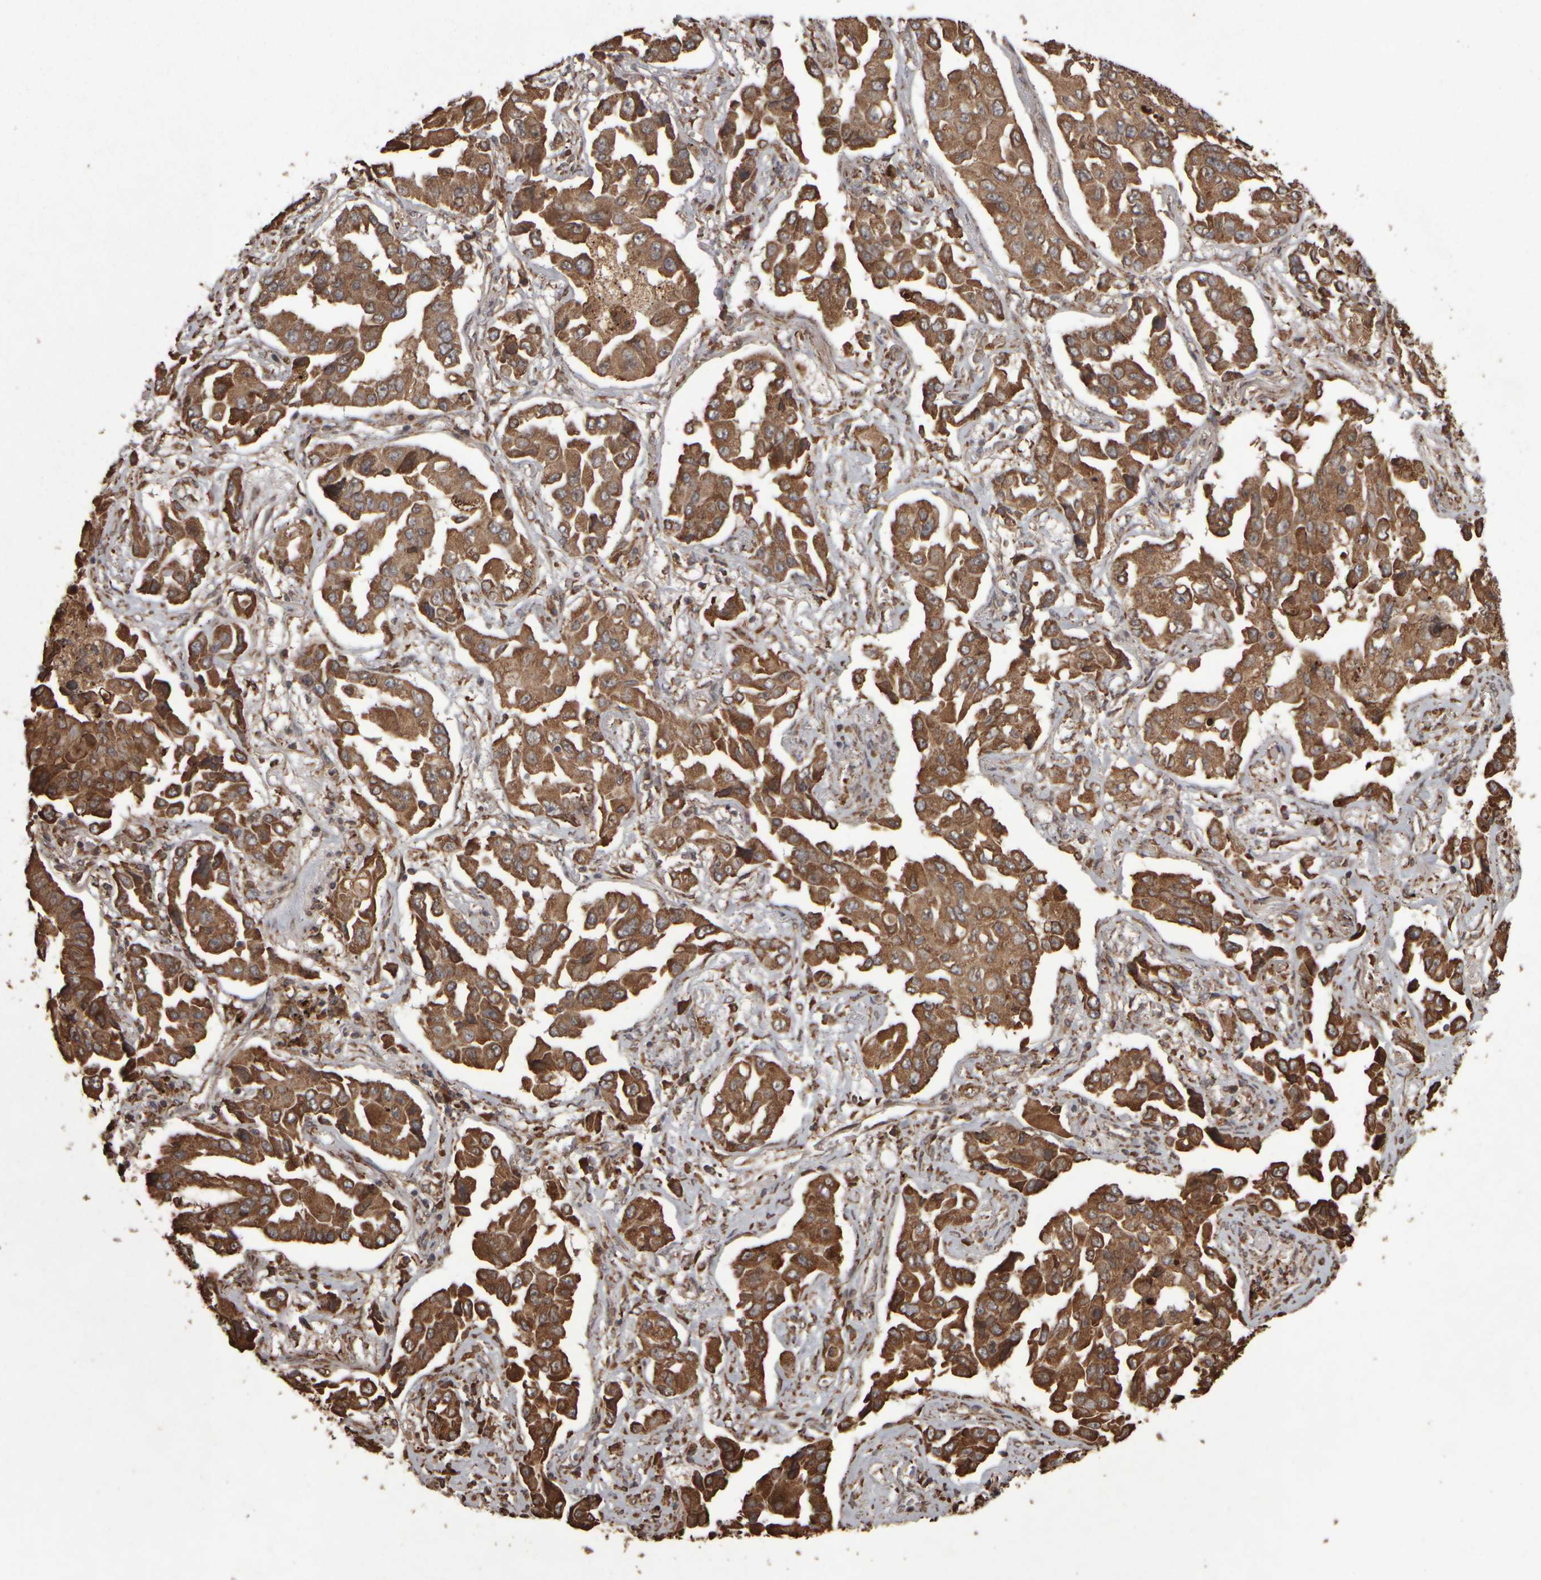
{"staining": {"intensity": "moderate", "quantity": ">75%", "location": "cytoplasmic/membranous"}, "tissue": "lung cancer", "cell_type": "Tumor cells", "image_type": "cancer", "snomed": [{"axis": "morphology", "description": "Adenocarcinoma, NOS"}, {"axis": "topography", "description": "Lung"}], "caption": "Immunohistochemical staining of lung adenocarcinoma shows moderate cytoplasmic/membranous protein staining in approximately >75% of tumor cells. Using DAB (brown) and hematoxylin (blue) stains, captured at high magnification using brightfield microscopy.", "gene": "AGBL3", "patient": {"sex": "female", "age": 65}}